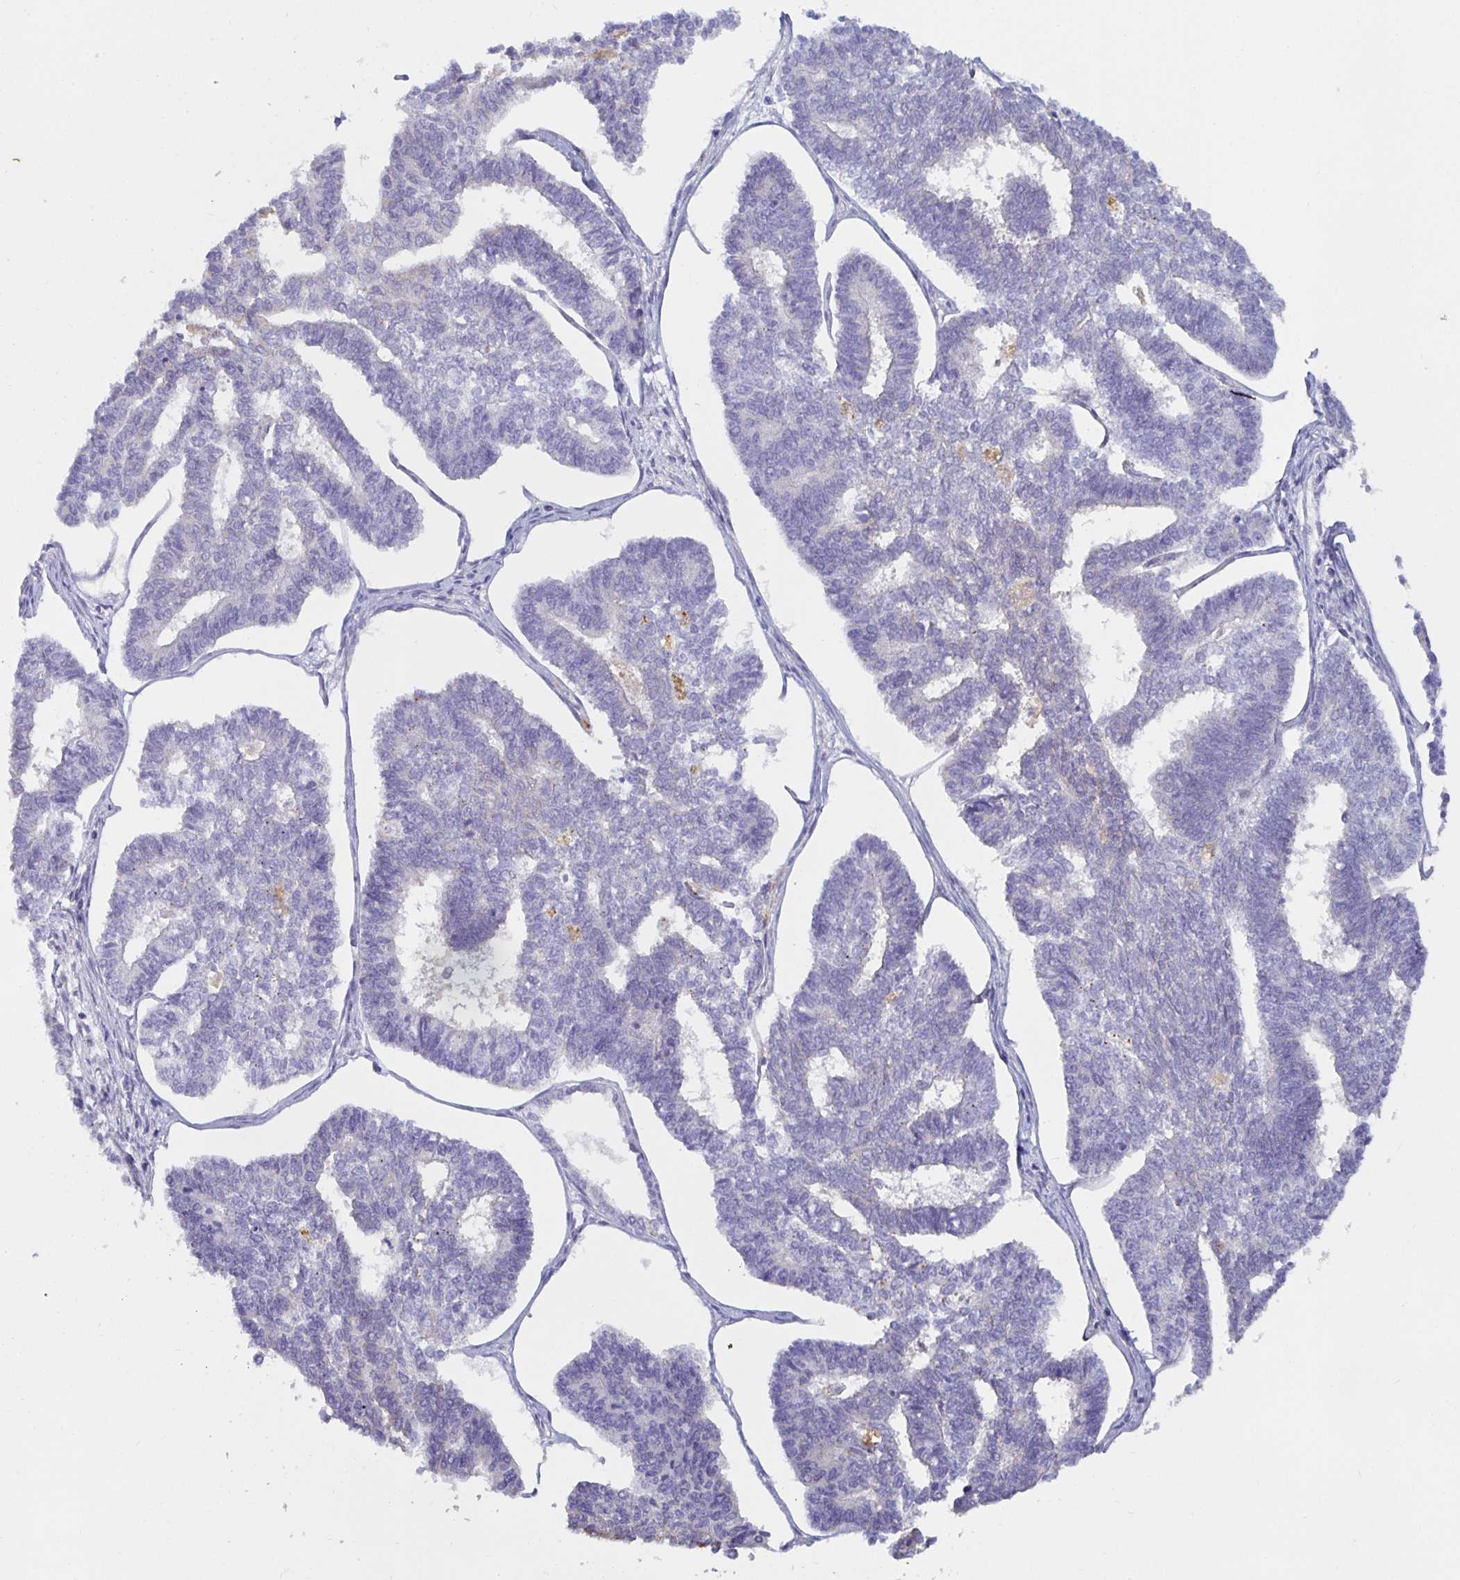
{"staining": {"intensity": "negative", "quantity": "none", "location": "none"}, "tissue": "endometrial cancer", "cell_type": "Tumor cells", "image_type": "cancer", "snomed": [{"axis": "morphology", "description": "Adenocarcinoma, NOS"}, {"axis": "topography", "description": "Endometrium"}], "caption": "A high-resolution image shows immunohistochemistry (IHC) staining of endometrial cancer (adenocarcinoma), which displays no significant positivity in tumor cells.", "gene": "METTL22", "patient": {"sex": "female", "age": 70}}